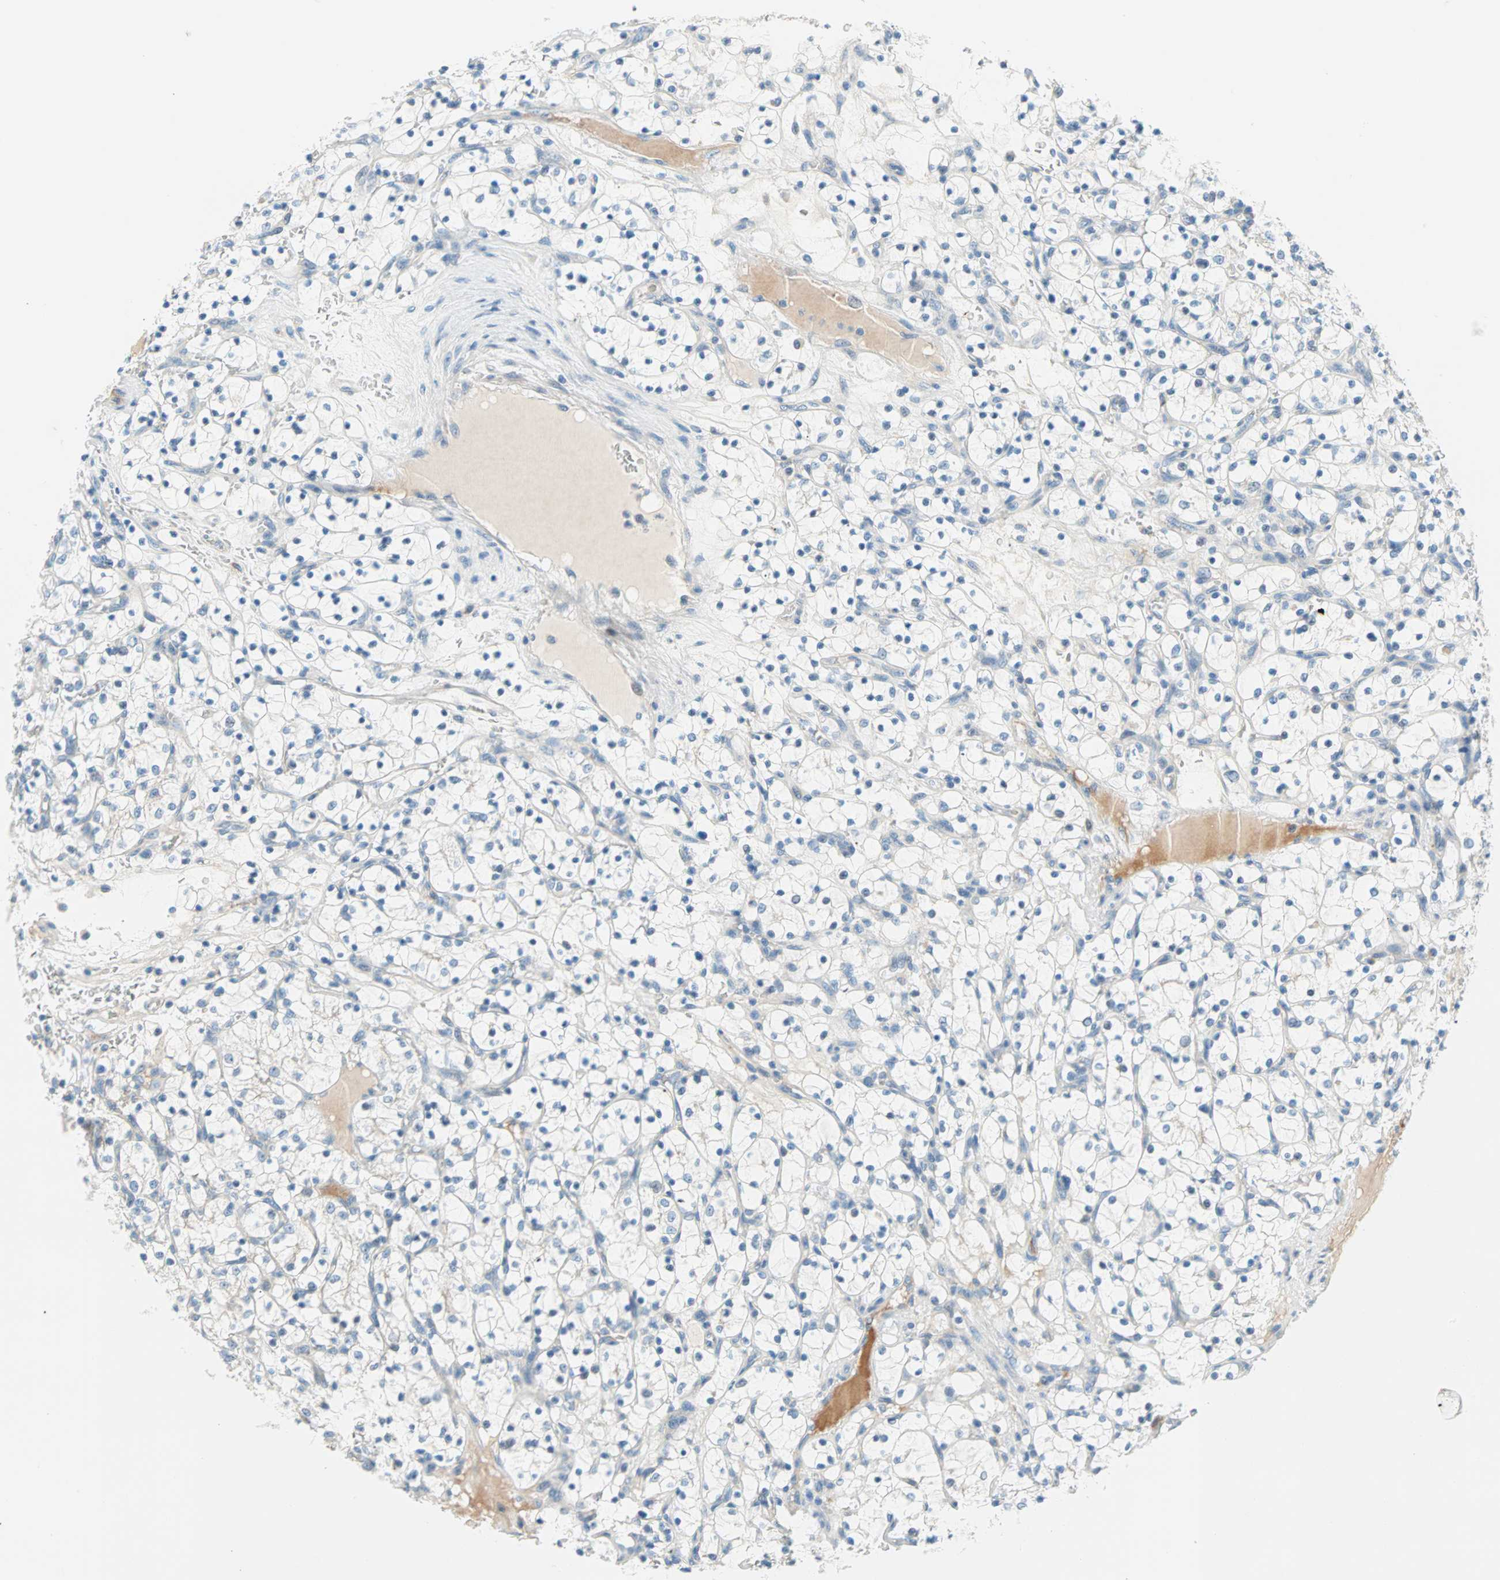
{"staining": {"intensity": "negative", "quantity": "none", "location": "none"}, "tissue": "renal cancer", "cell_type": "Tumor cells", "image_type": "cancer", "snomed": [{"axis": "morphology", "description": "Adenocarcinoma, NOS"}, {"axis": "topography", "description": "Kidney"}], "caption": "The image demonstrates no staining of tumor cells in renal adenocarcinoma. (Stains: DAB (3,3'-diaminobenzidine) IHC with hematoxylin counter stain, Microscopy: brightfield microscopy at high magnification).", "gene": "TMEM163", "patient": {"sex": "female", "age": 69}}